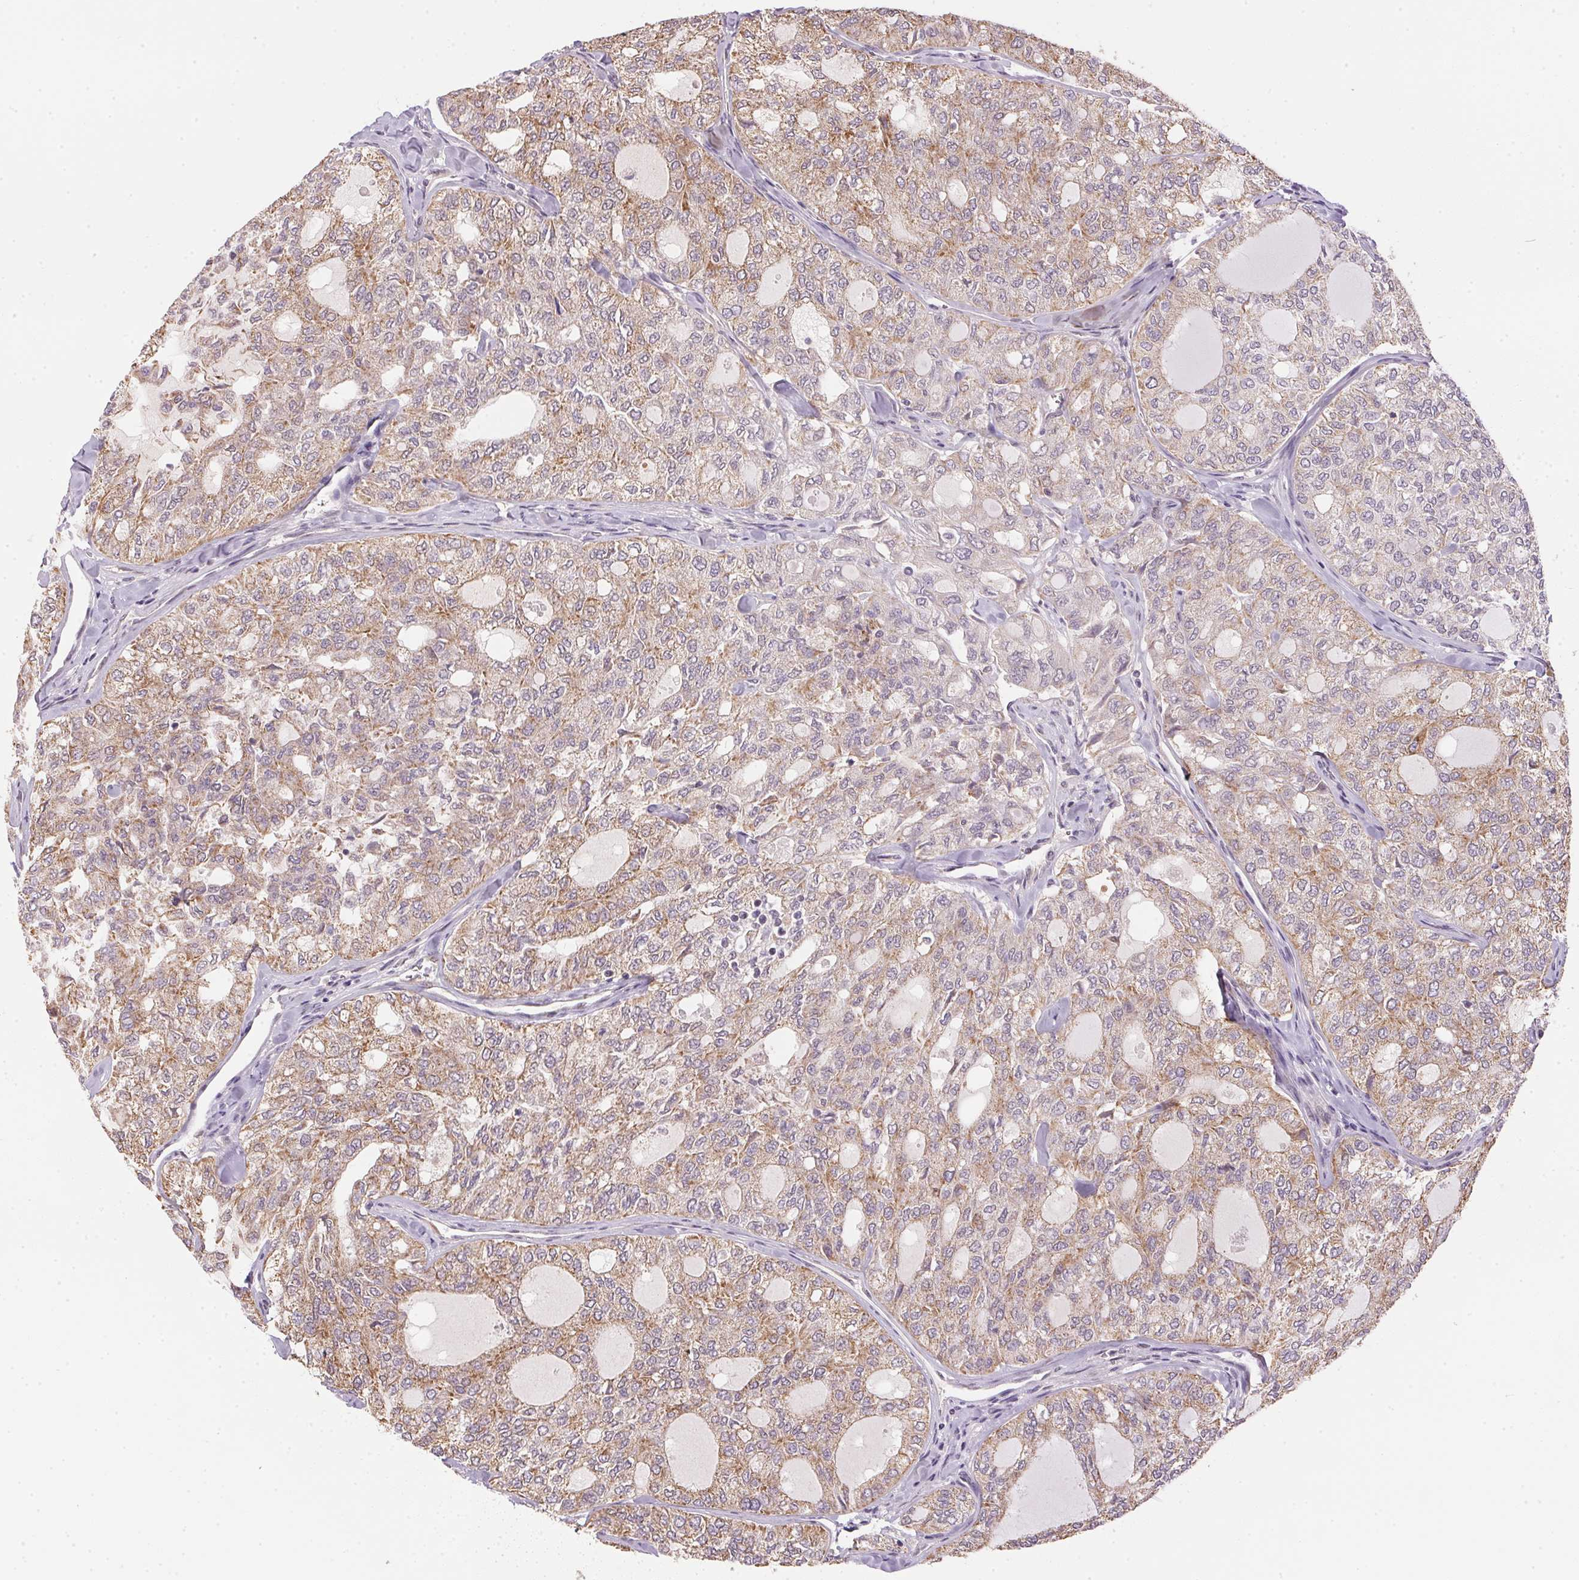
{"staining": {"intensity": "moderate", "quantity": "25%-75%", "location": "cytoplasmic/membranous"}, "tissue": "thyroid cancer", "cell_type": "Tumor cells", "image_type": "cancer", "snomed": [{"axis": "morphology", "description": "Follicular adenoma carcinoma, NOS"}, {"axis": "topography", "description": "Thyroid gland"}], "caption": "Human thyroid cancer (follicular adenoma carcinoma) stained for a protein (brown) exhibits moderate cytoplasmic/membranous positive staining in about 25%-75% of tumor cells.", "gene": "SC5D", "patient": {"sex": "male", "age": 75}}